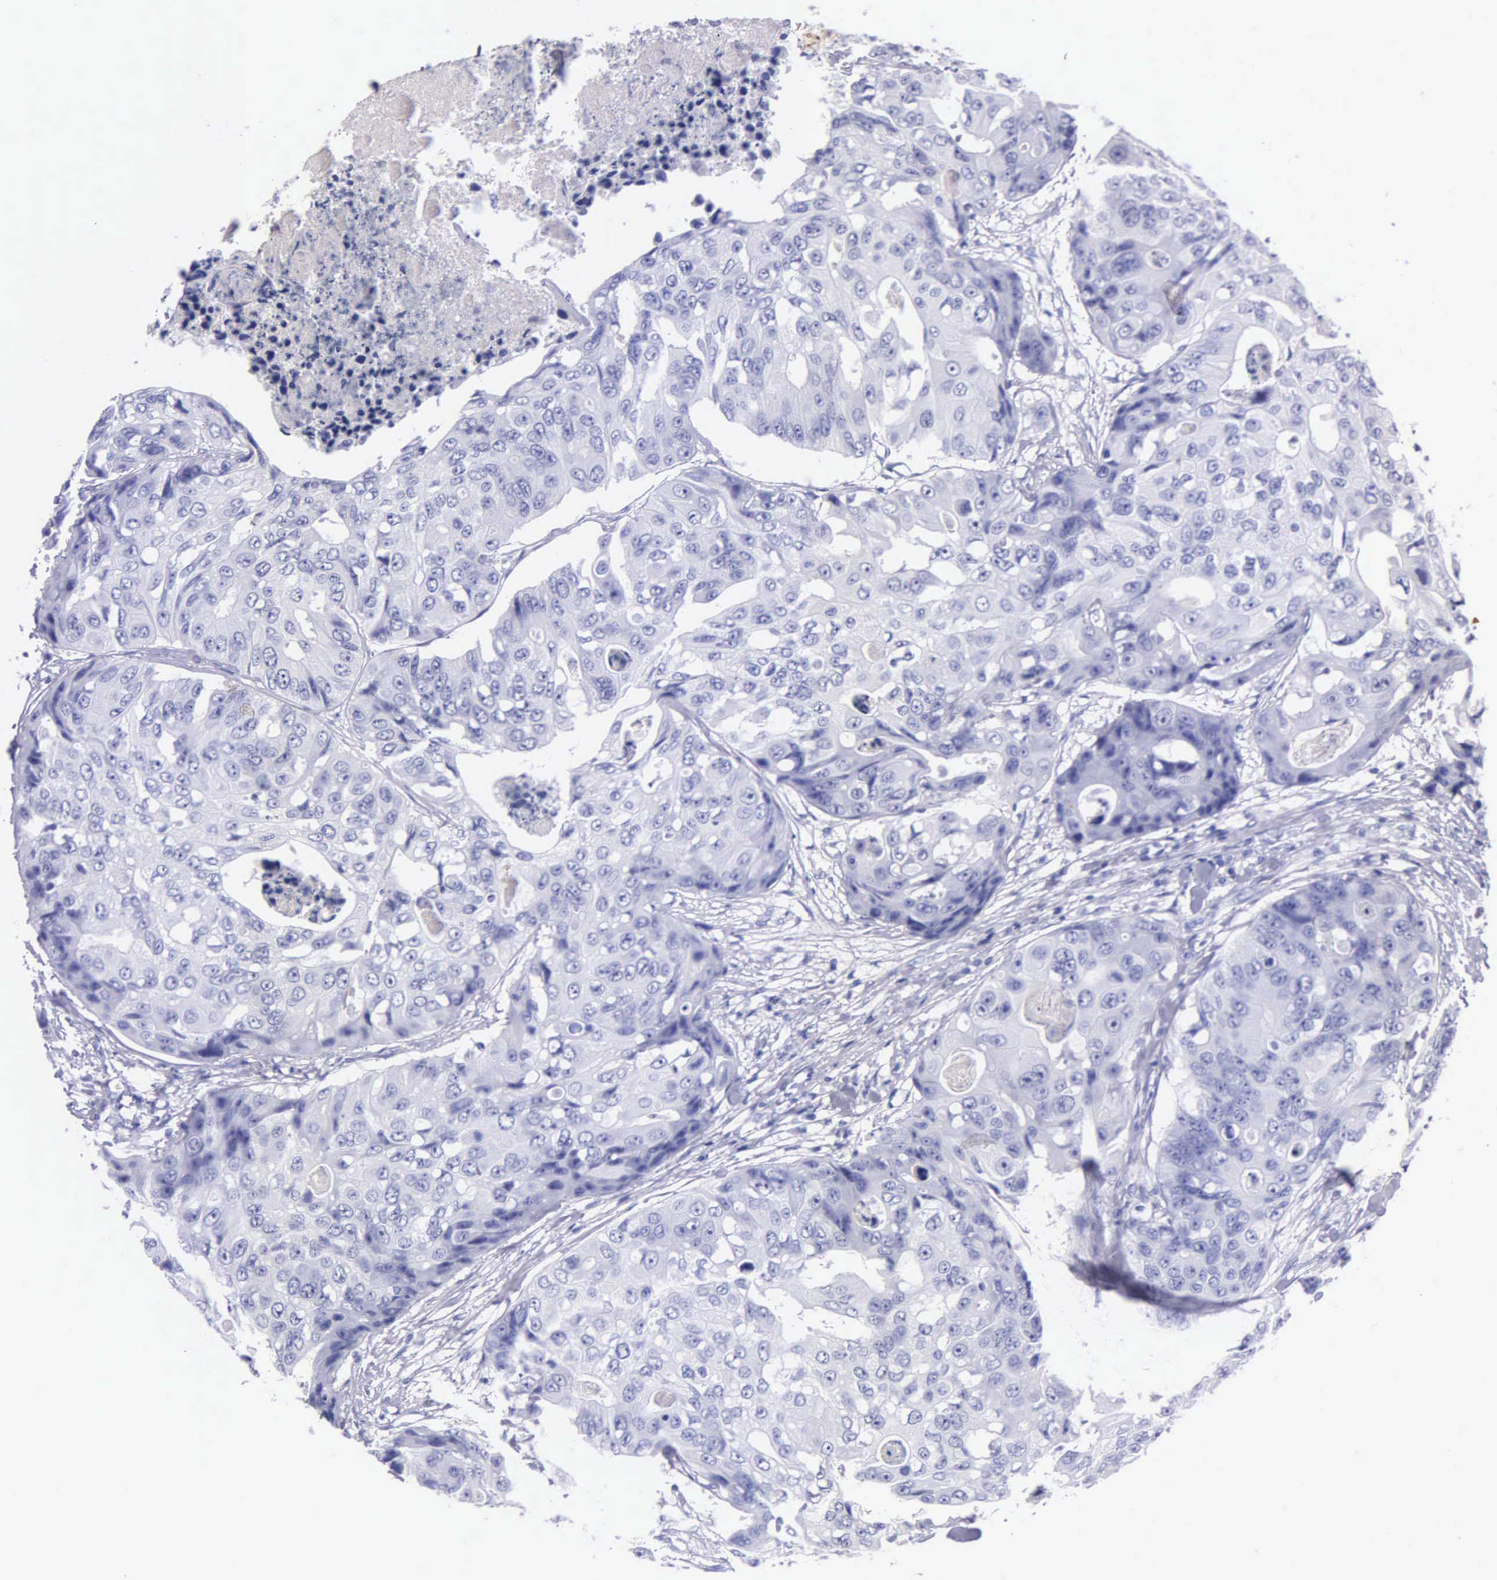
{"staining": {"intensity": "negative", "quantity": "none", "location": "none"}, "tissue": "colorectal cancer", "cell_type": "Tumor cells", "image_type": "cancer", "snomed": [{"axis": "morphology", "description": "Adenocarcinoma, NOS"}, {"axis": "topography", "description": "Colon"}], "caption": "This is a image of immunohistochemistry staining of adenocarcinoma (colorectal), which shows no positivity in tumor cells.", "gene": "KLK3", "patient": {"sex": "female", "age": 86}}